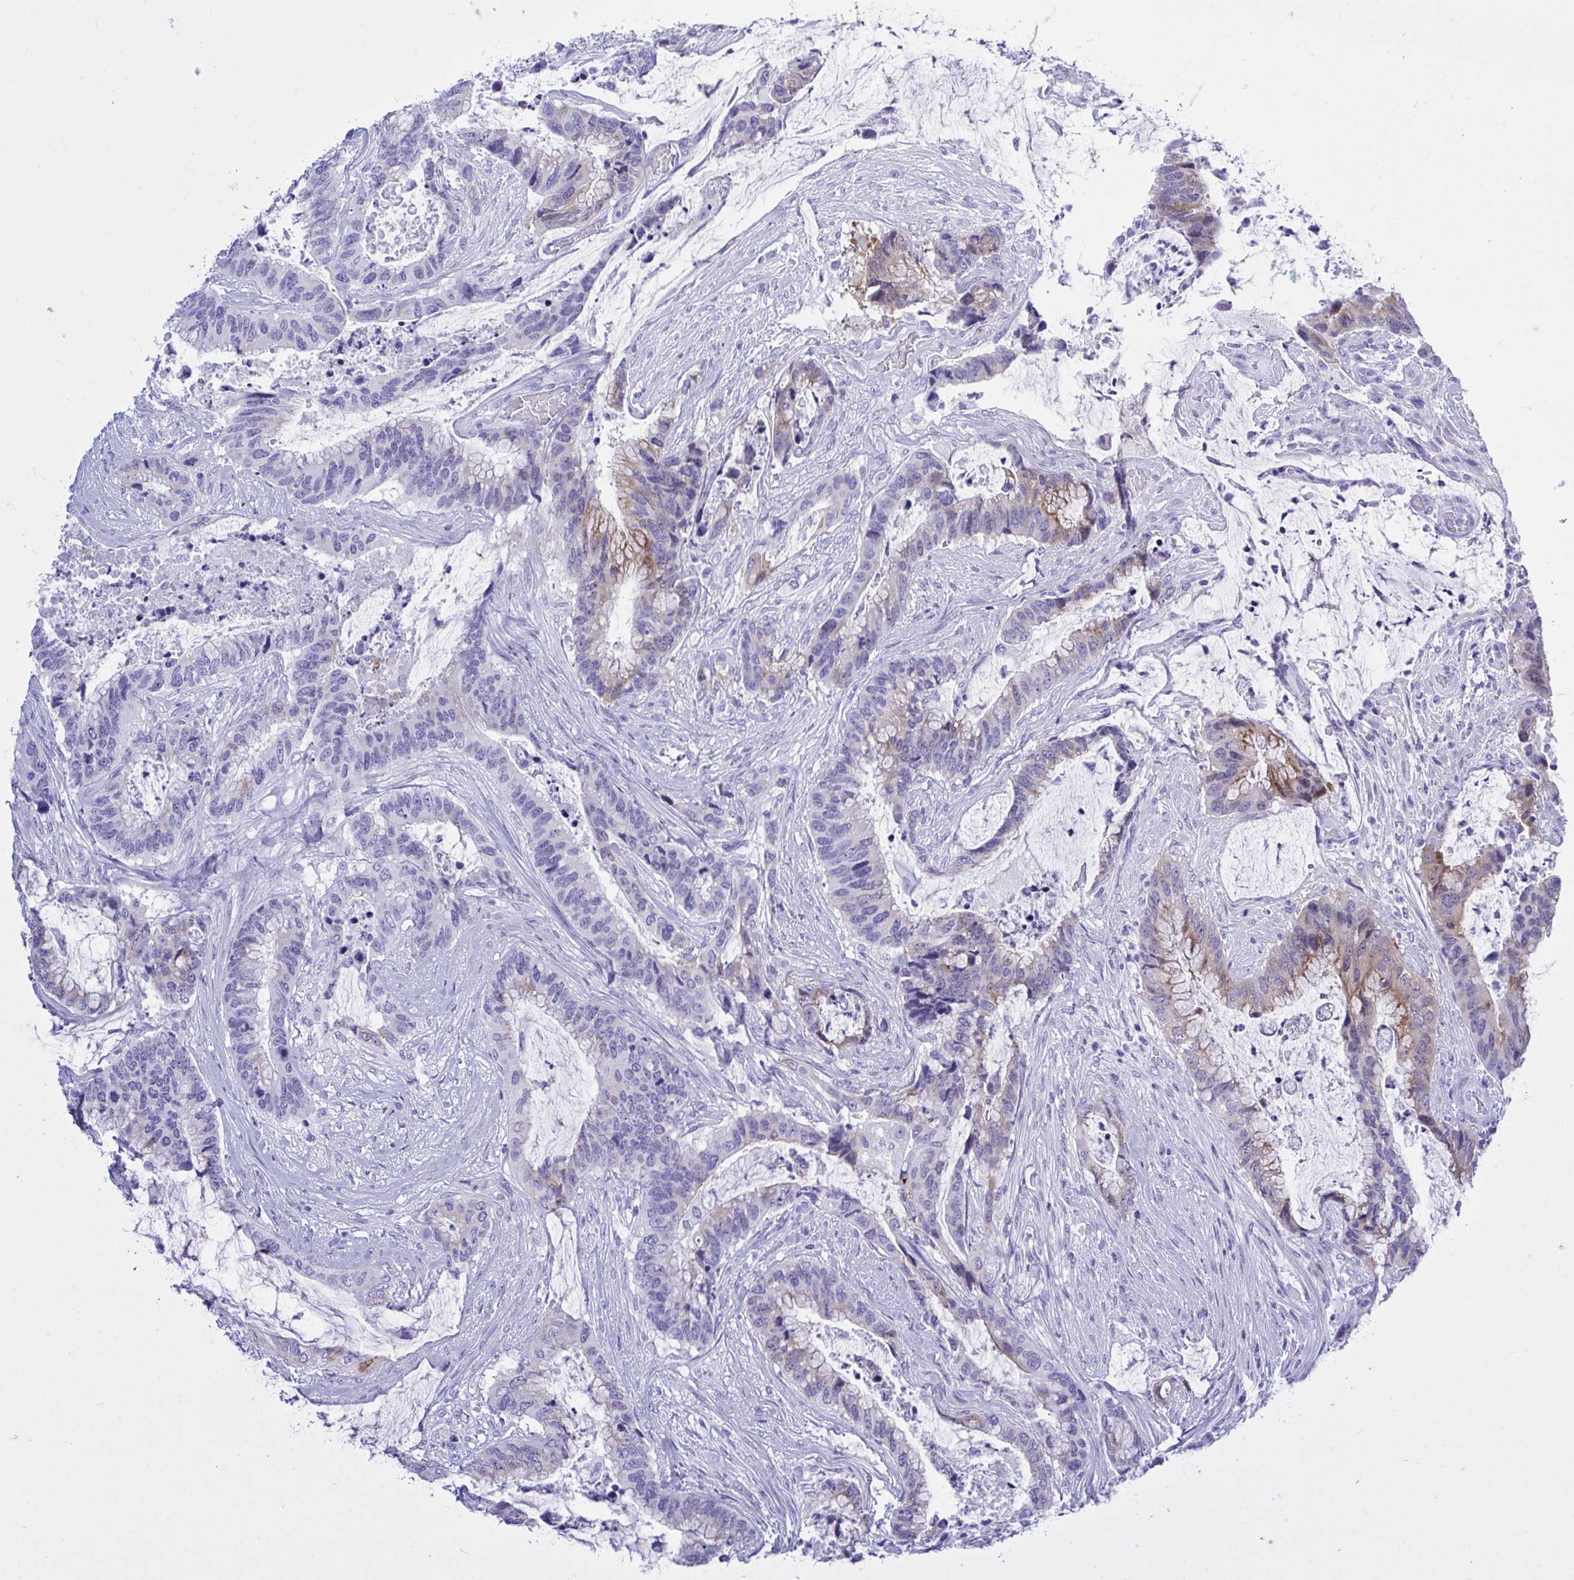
{"staining": {"intensity": "moderate", "quantity": "<25%", "location": "cytoplasmic/membranous"}, "tissue": "colorectal cancer", "cell_type": "Tumor cells", "image_type": "cancer", "snomed": [{"axis": "morphology", "description": "Adenocarcinoma, NOS"}, {"axis": "topography", "description": "Rectum"}], "caption": "There is low levels of moderate cytoplasmic/membranous expression in tumor cells of colorectal cancer (adenocarcinoma), as demonstrated by immunohistochemical staining (brown color).", "gene": "BEX5", "patient": {"sex": "female", "age": 59}}